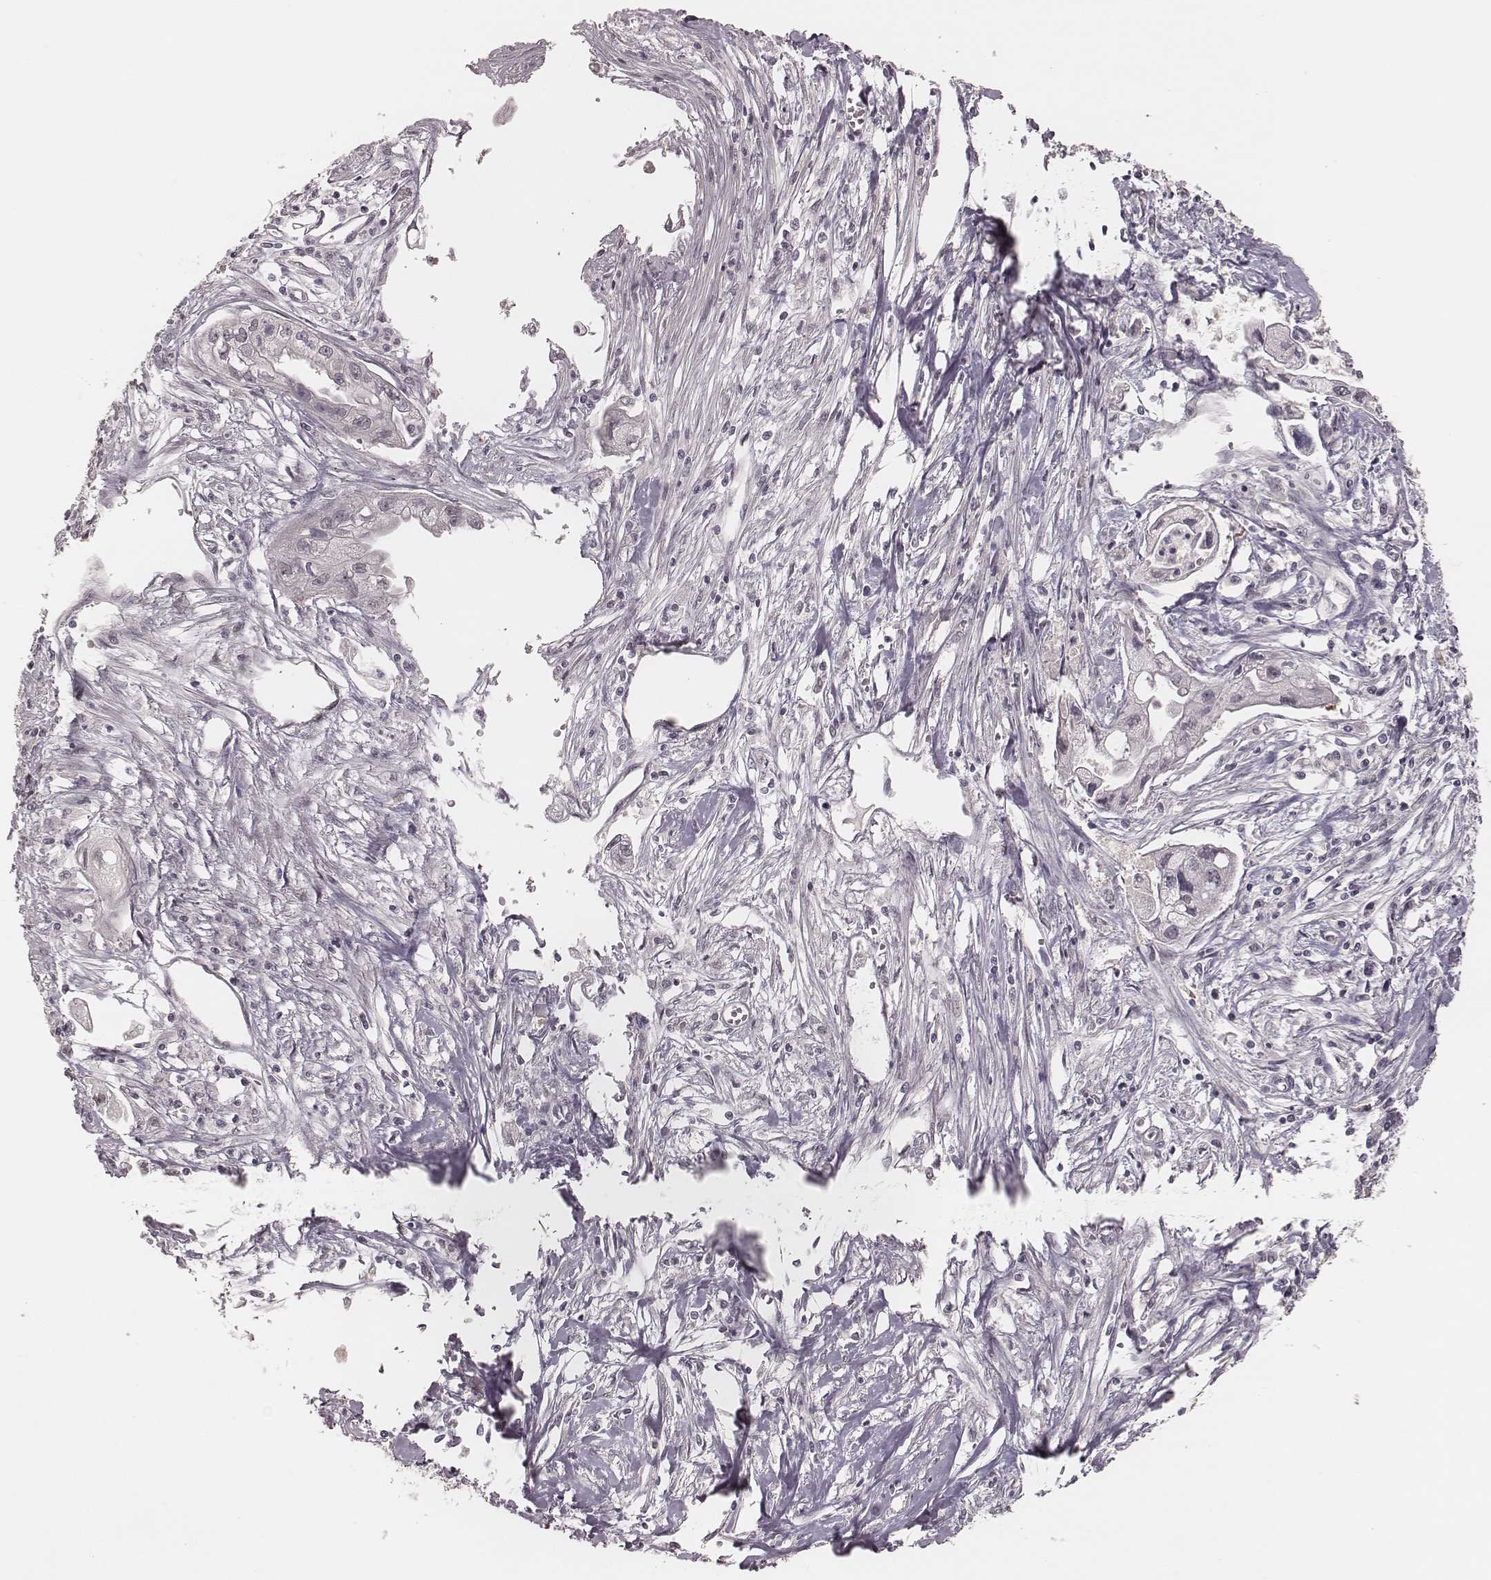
{"staining": {"intensity": "negative", "quantity": "none", "location": "none"}, "tissue": "pancreatic cancer", "cell_type": "Tumor cells", "image_type": "cancer", "snomed": [{"axis": "morphology", "description": "Adenocarcinoma, NOS"}, {"axis": "topography", "description": "Pancreas"}], "caption": "The immunohistochemistry (IHC) micrograph has no significant staining in tumor cells of adenocarcinoma (pancreatic) tissue.", "gene": "FAM13B", "patient": {"sex": "male", "age": 70}}